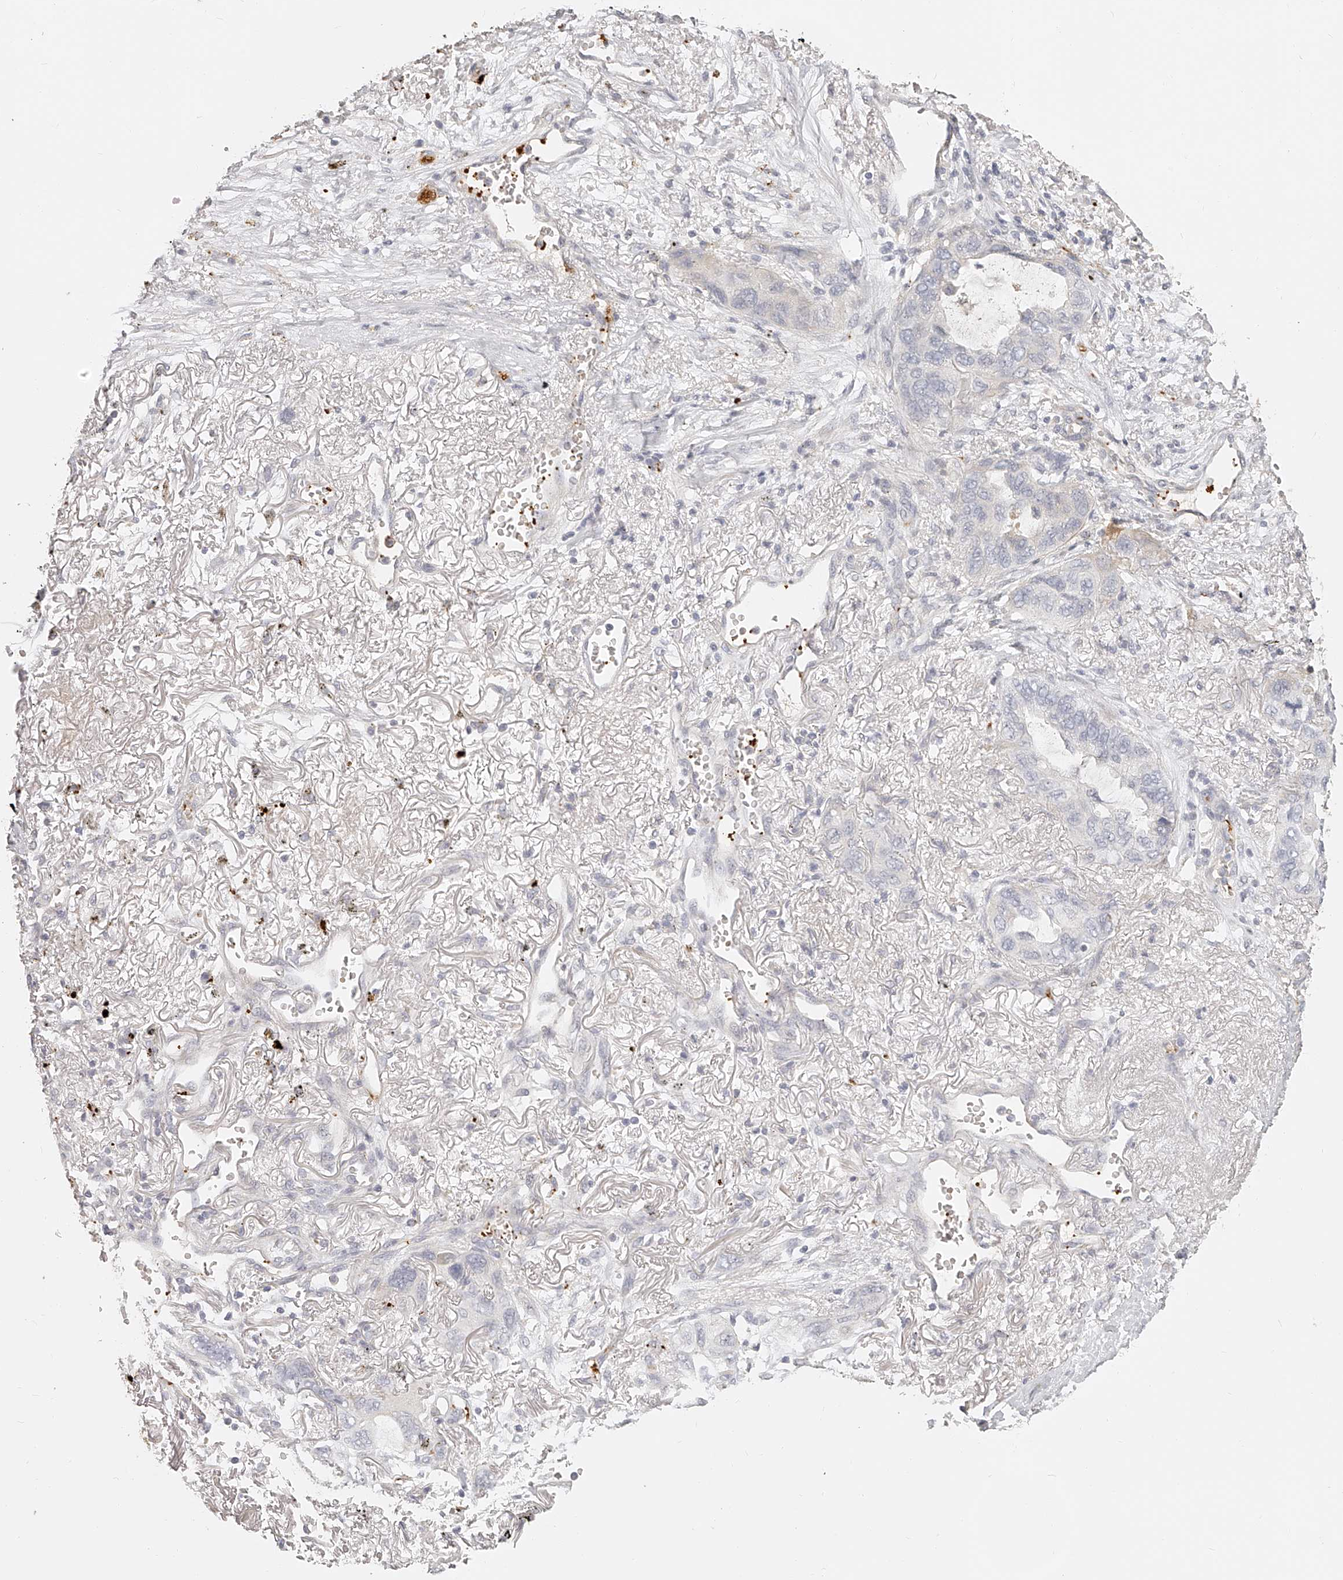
{"staining": {"intensity": "negative", "quantity": "none", "location": "none"}, "tissue": "lung cancer", "cell_type": "Tumor cells", "image_type": "cancer", "snomed": [{"axis": "morphology", "description": "Squamous cell carcinoma, NOS"}, {"axis": "topography", "description": "Lung"}], "caption": "Micrograph shows no protein staining in tumor cells of lung cancer (squamous cell carcinoma) tissue. (DAB (3,3'-diaminobenzidine) immunohistochemistry (IHC), high magnification).", "gene": "ITGB3", "patient": {"sex": "female", "age": 73}}